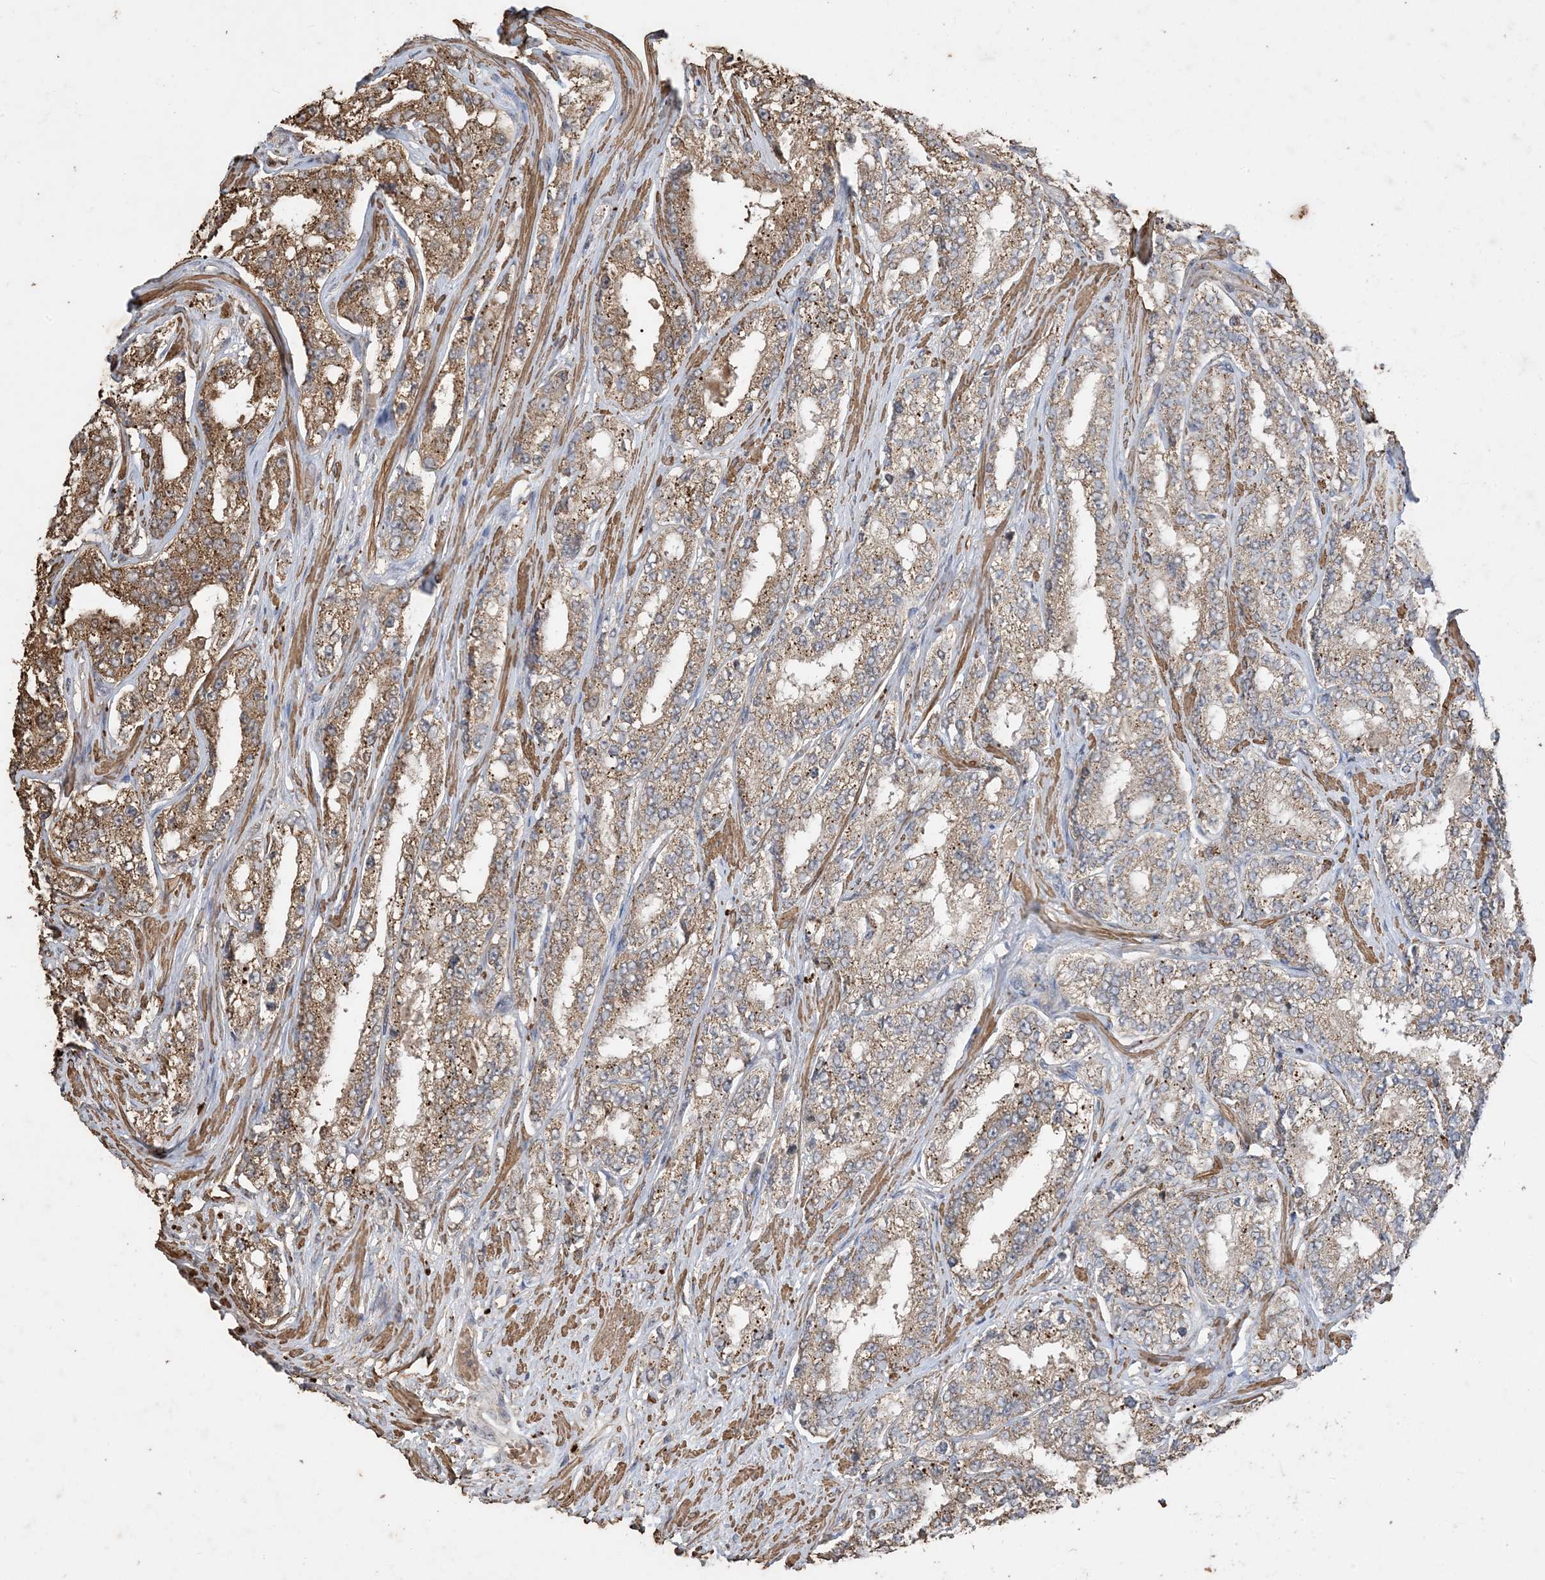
{"staining": {"intensity": "moderate", "quantity": ">75%", "location": "cytoplasmic/membranous"}, "tissue": "prostate cancer", "cell_type": "Tumor cells", "image_type": "cancer", "snomed": [{"axis": "morphology", "description": "Normal tissue, NOS"}, {"axis": "morphology", "description": "Adenocarcinoma, High grade"}, {"axis": "topography", "description": "Prostate"}], "caption": "This photomicrograph displays immunohistochemistry staining of human high-grade adenocarcinoma (prostate), with medium moderate cytoplasmic/membranous staining in approximately >75% of tumor cells.", "gene": "HPS4", "patient": {"sex": "male", "age": 83}}